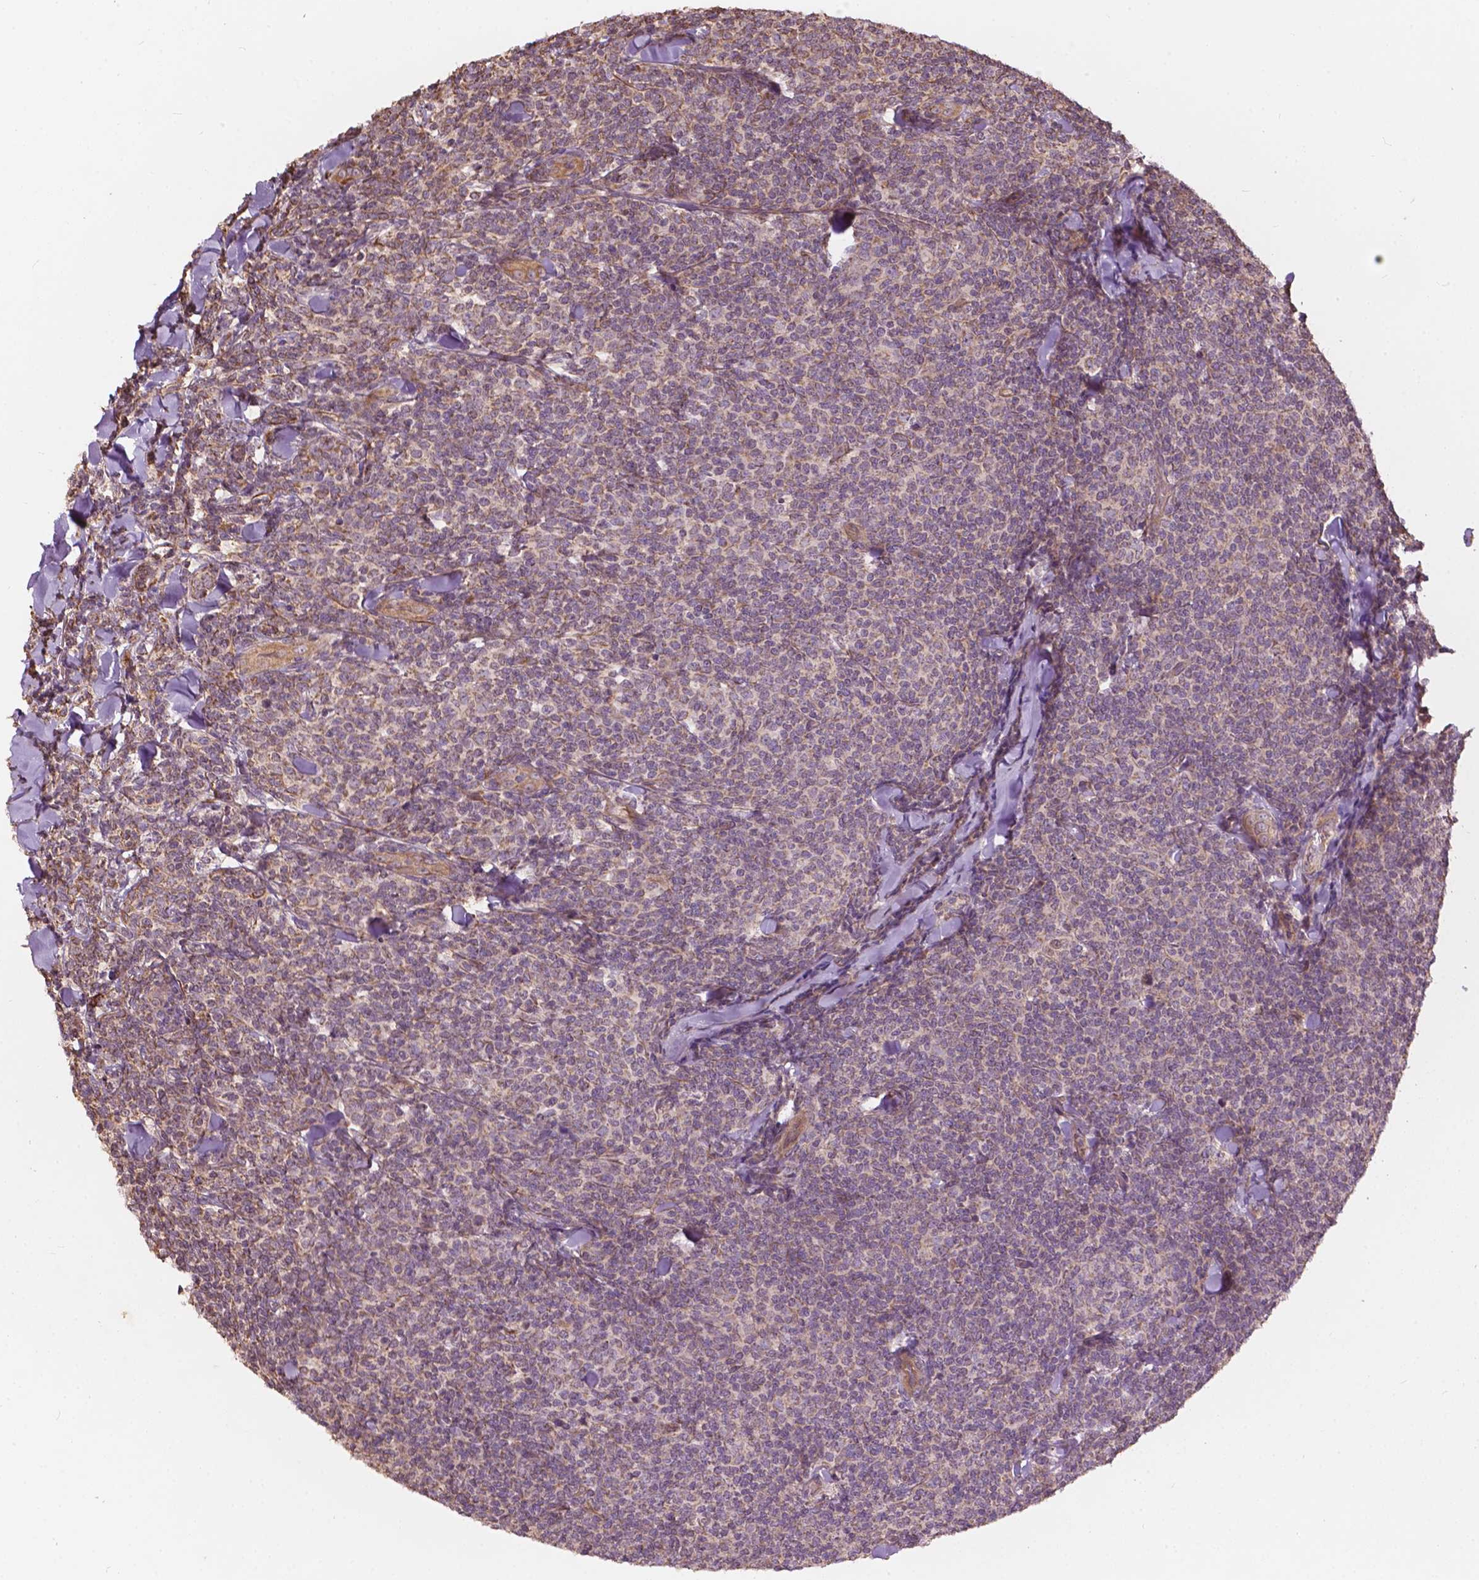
{"staining": {"intensity": "negative", "quantity": "none", "location": "none"}, "tissue": "lymphoma", "cell_type": "Tumor cells", "image_type": "cancer", "snomed": [{"axis": "morphology", "description": "Malignant lymphoma, non-Hodgkin's type, Low grade"}, {"axis": "topography", "description": "Lymph node"}], "caption": "This is a photomicrograph of IHC staining of malignant lymphoma, non-Hodgkin's type (low-grade), which shows no staining in tumor cells.", "gene": "CDC42BPA", "patient": {"sex": "female", "age": 56}}